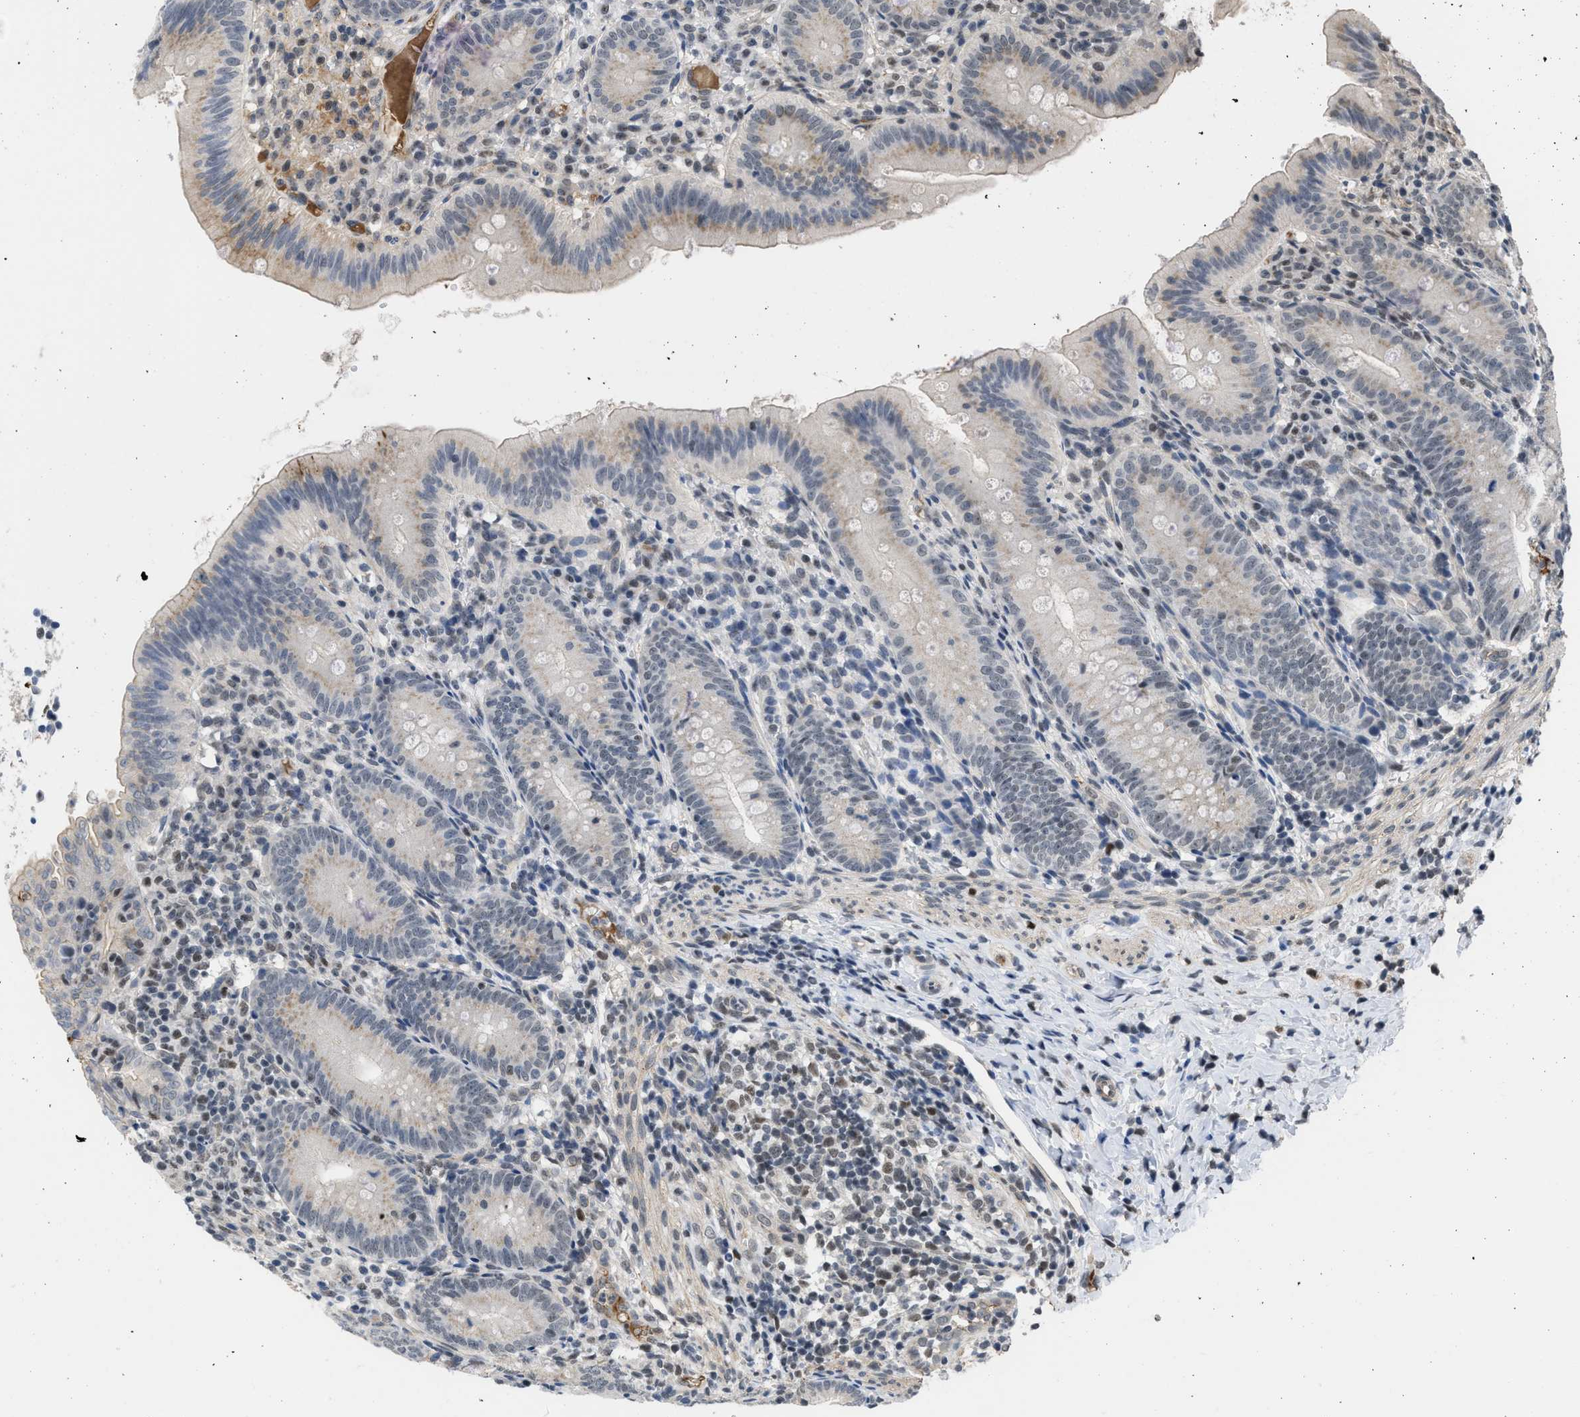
{"staining": {"intensity": "moderate", "quantity": "25%-75%", "location": "cytoplasmic/membranous"}, "tissue": "appendix", "cell_type": "Glandular cells", "image_type": "normal", "snomed": [{"axis": "morphology", "description": "Normal tissue, NOS"}, {"axis": "topography", "description": "Appendix"}], "caption": "Unremarkable appendix shows moderate cytoplasmic/membranous positivity in about 25%-75% of glandular cells.", "gene": "TERF2IP", "patient": {"sex": "male", "age": 1}}